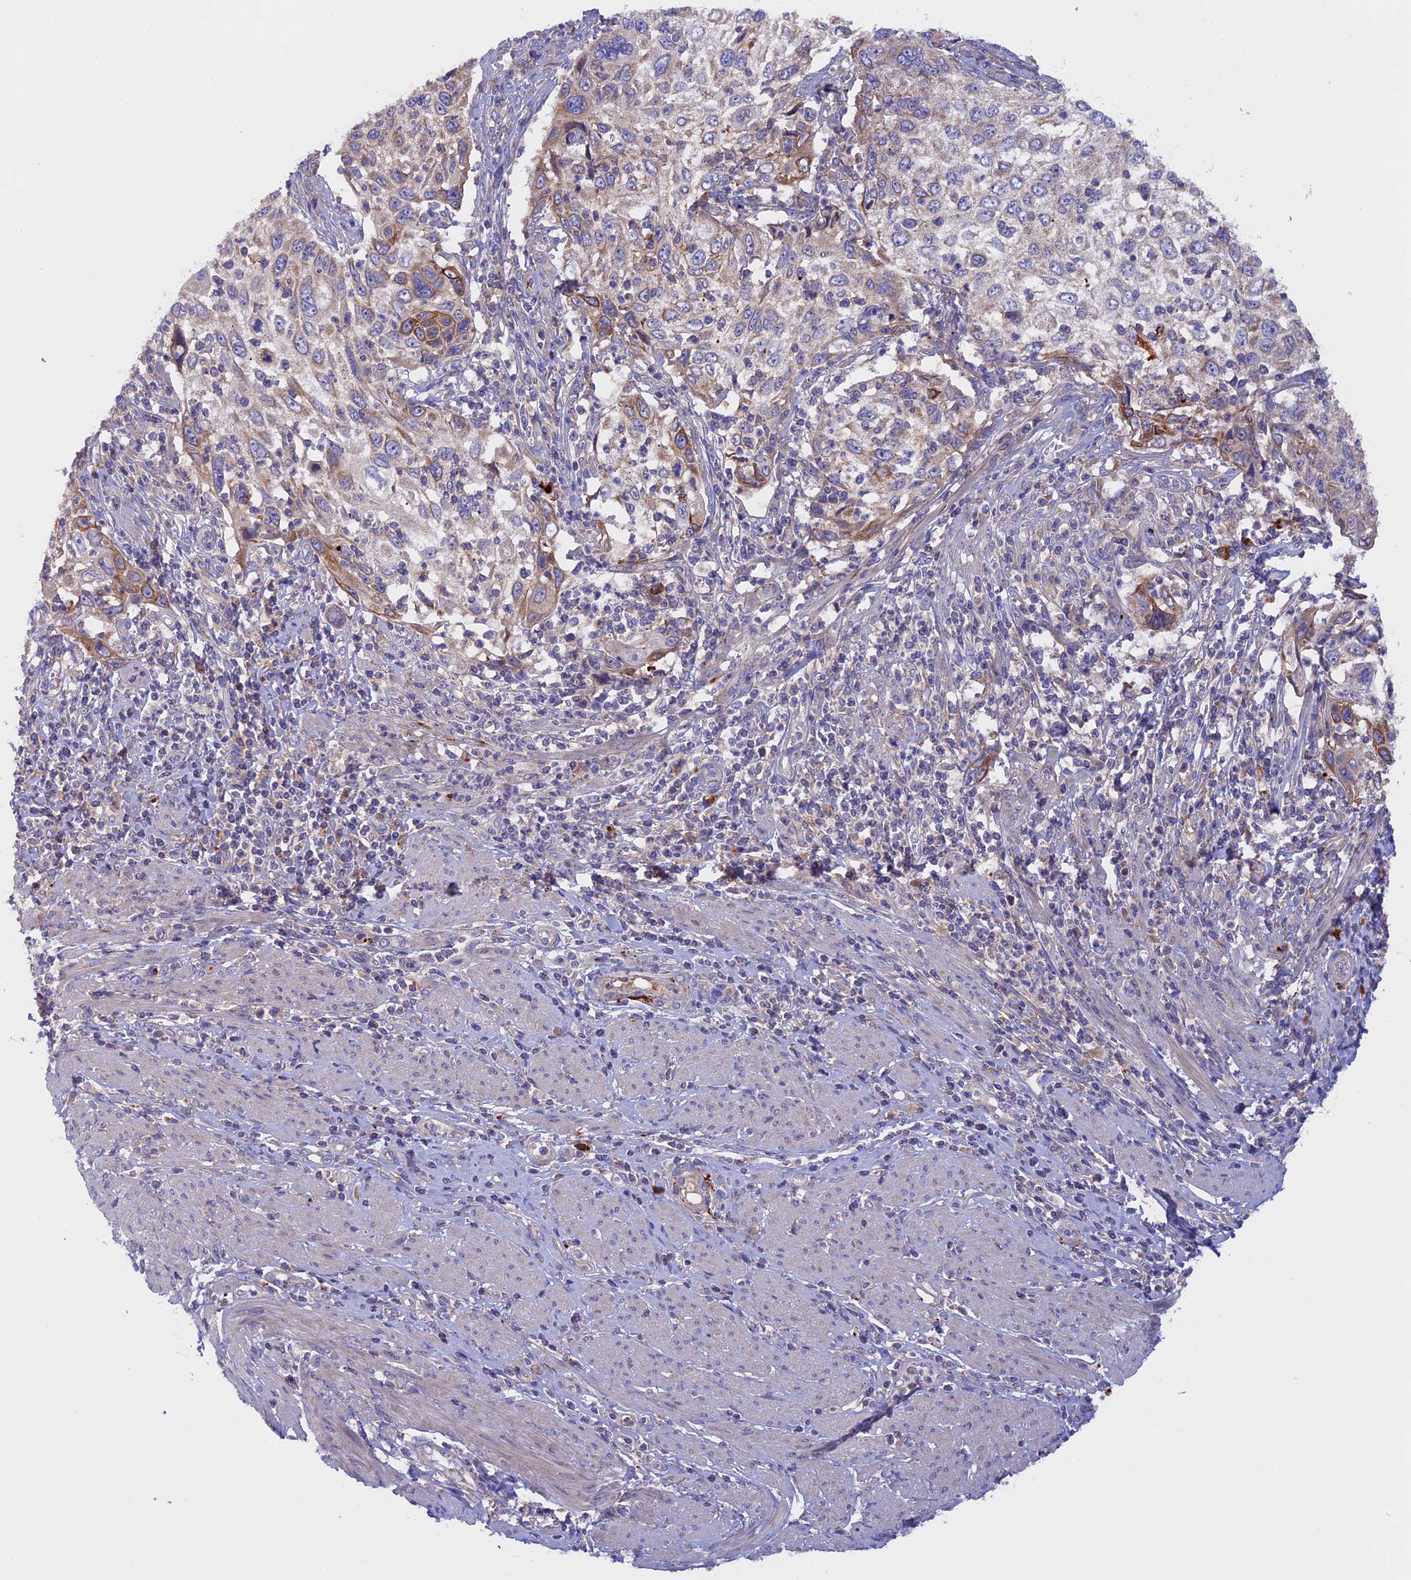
{"staining": {"intensity": "moderate", "quantity": "25%-75%", "location": "cytoplasmic/membranous"}, "tissue": "cervical cancer", "cell_type": "Tumor cells", "image_type": "cancer", "snomed": [{"axis": "morphology", "description": "Squamous cell carcinoma, NOS"}, {"axis": "topography", "description": "Cervix"}], "caption": "Squamous cell carcinoma (cervical) stained with DAB IHC displays medium levels of moderate cytoplasmic/membranous expression in approximately 25%-75% of tumor cells.", "gene": "PTPN9", "patient": {"sex": "female", "age": 70}}